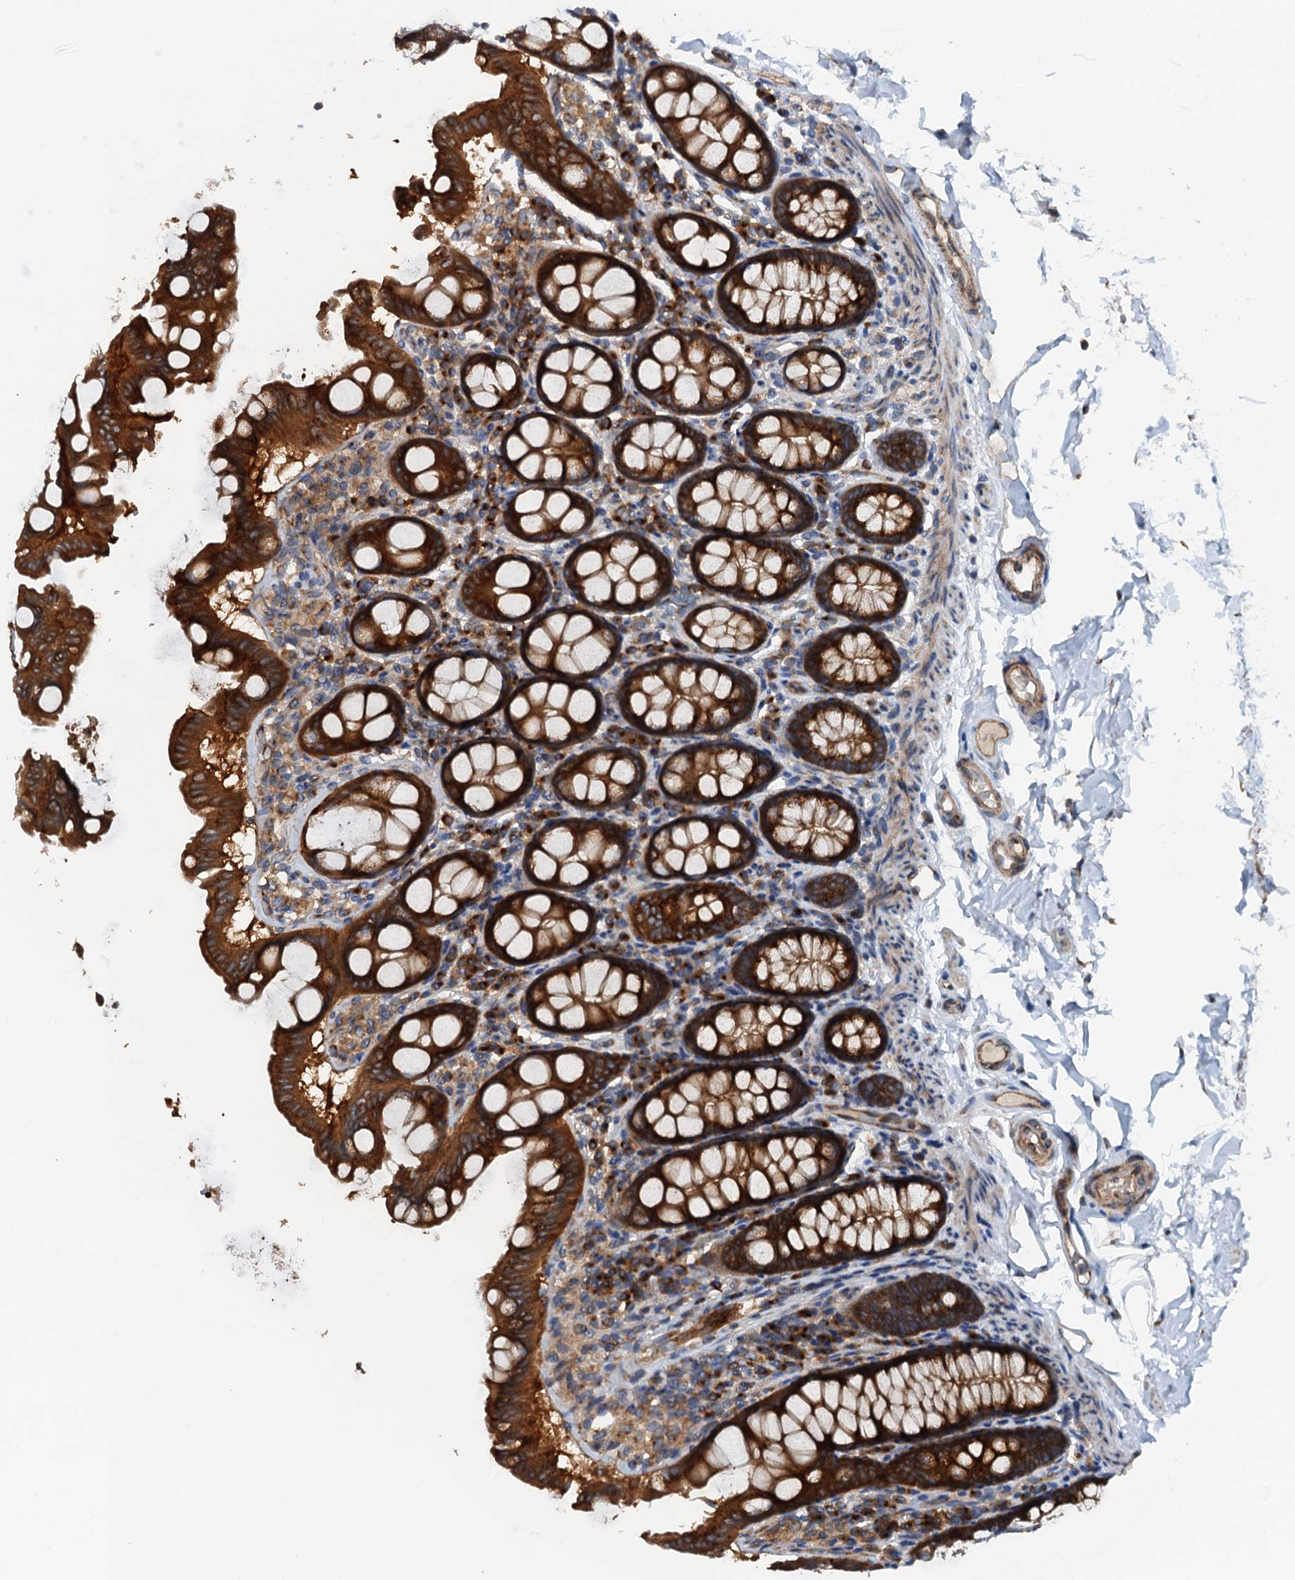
{"staining": {"intensity": "moderate", "quantity": "25%-75%", "location": "cytoplasmic/membranous"}, "tissue": "colon", "cell_type": "Endothelial cells", "image_type": "normal", "snomed": [{"axis": "morphology", "description": "Normal tissue, NOS"}, {"axis": "topography", "description": "Colon"}, {"axis": "topography", "description": "Peripheral nerve tissue"}], "caption": "This histopathology image displays immunohistochemistry (IHC) staining of benign human colon, with medium moderate cytoplasmic/membranous positivity in approximately 25%-75% of endothelial cells.", "gene": "COG3", "patient": {"sex": "female", "age": 61}}